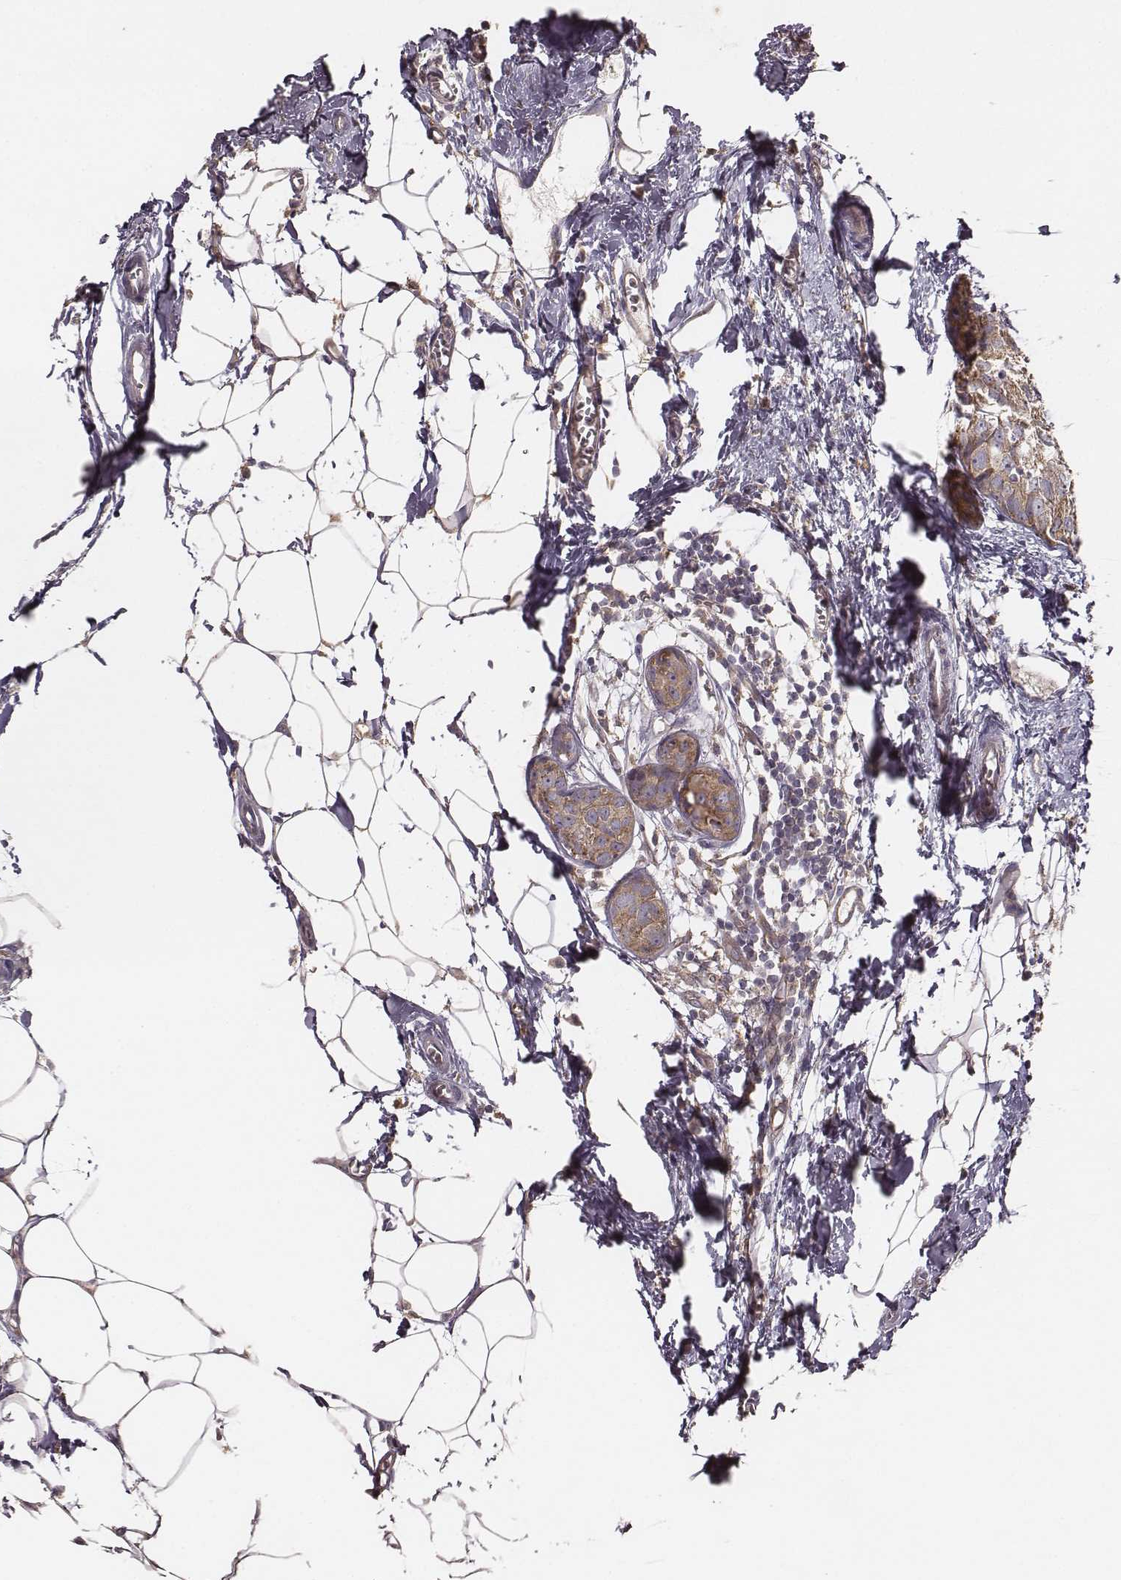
{"staining": {"intensity": "moderate", "quantity": ">75%", "location": "cytoplasmic/membranous"}, "tissue": "breast cancer", "cell_type": "Tumor cells", "image_type": "cancer", "snomed": [{"axis": "morphology", "description": "Duct carcinoma"}, {"axis": "topography", "description": "Breast"}], "caption": "The micrograph reveals a brown stain indicating the presence of a protein in the cytoplasmic/membranous of tumor cells in breast cancer.", "gene": "VPS26A", "patient": {"sex": "female", "age": 38}}